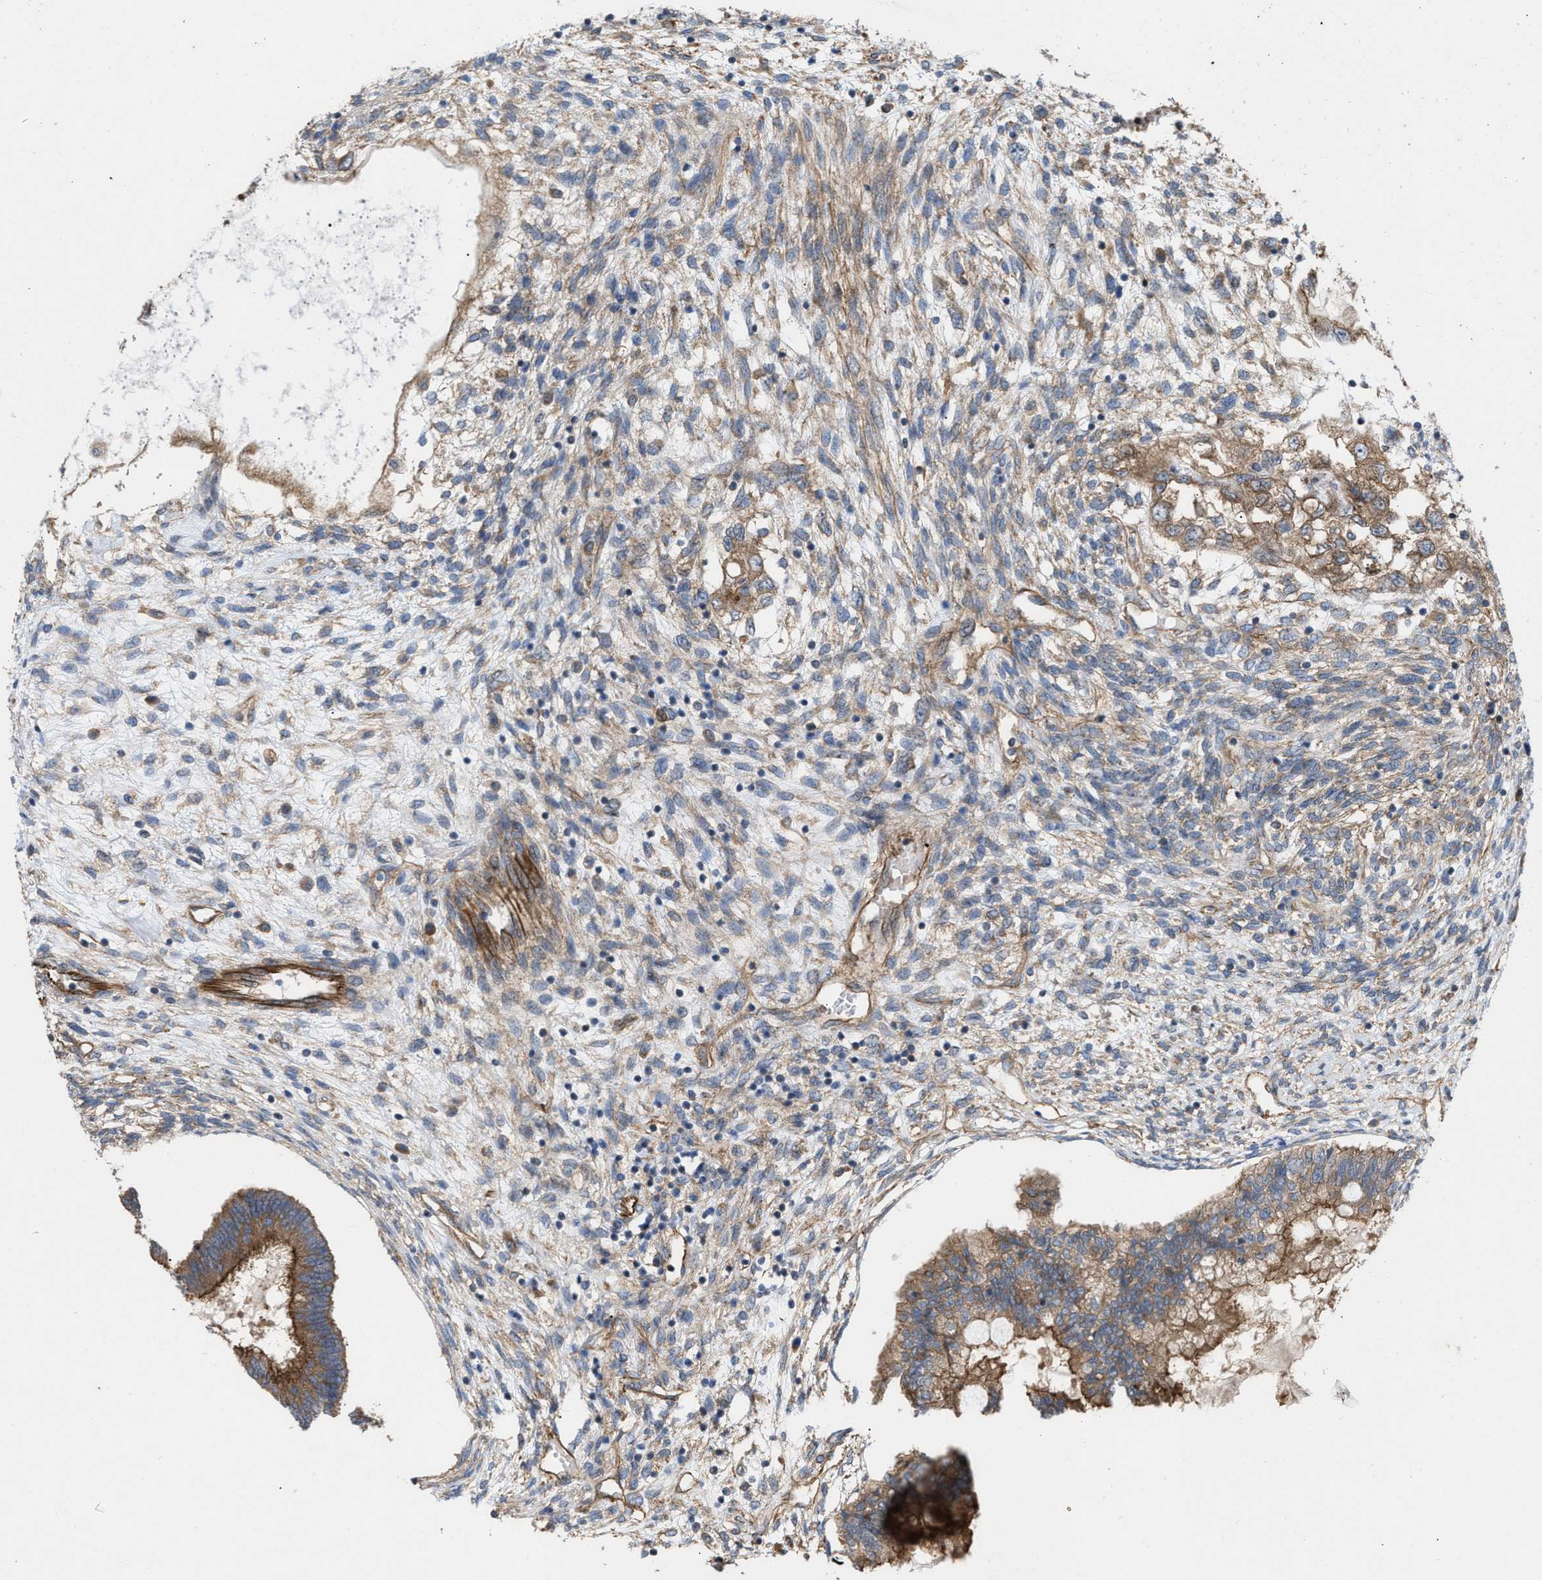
{"staining": {"intensity": "weak", "quantity": ">75%", "location": "cytoplasmic/membranous"}, "tissue": "testis cancer", "cell_type": "Tumor cells", "image_type": "cancer", "snomed": [{"axis": "morphology", "description": "Seminoma, NOS"}, {"axis": "topography", "description": "Testis"}], "caption": "Human testis seminoma stained with a brown dye demonstrates weak cytoplasmic/membranous positive staining in about >75% of tumor cells.", "gene": "EPS15L1", "patient": {"sex": "male", "age": 28}}